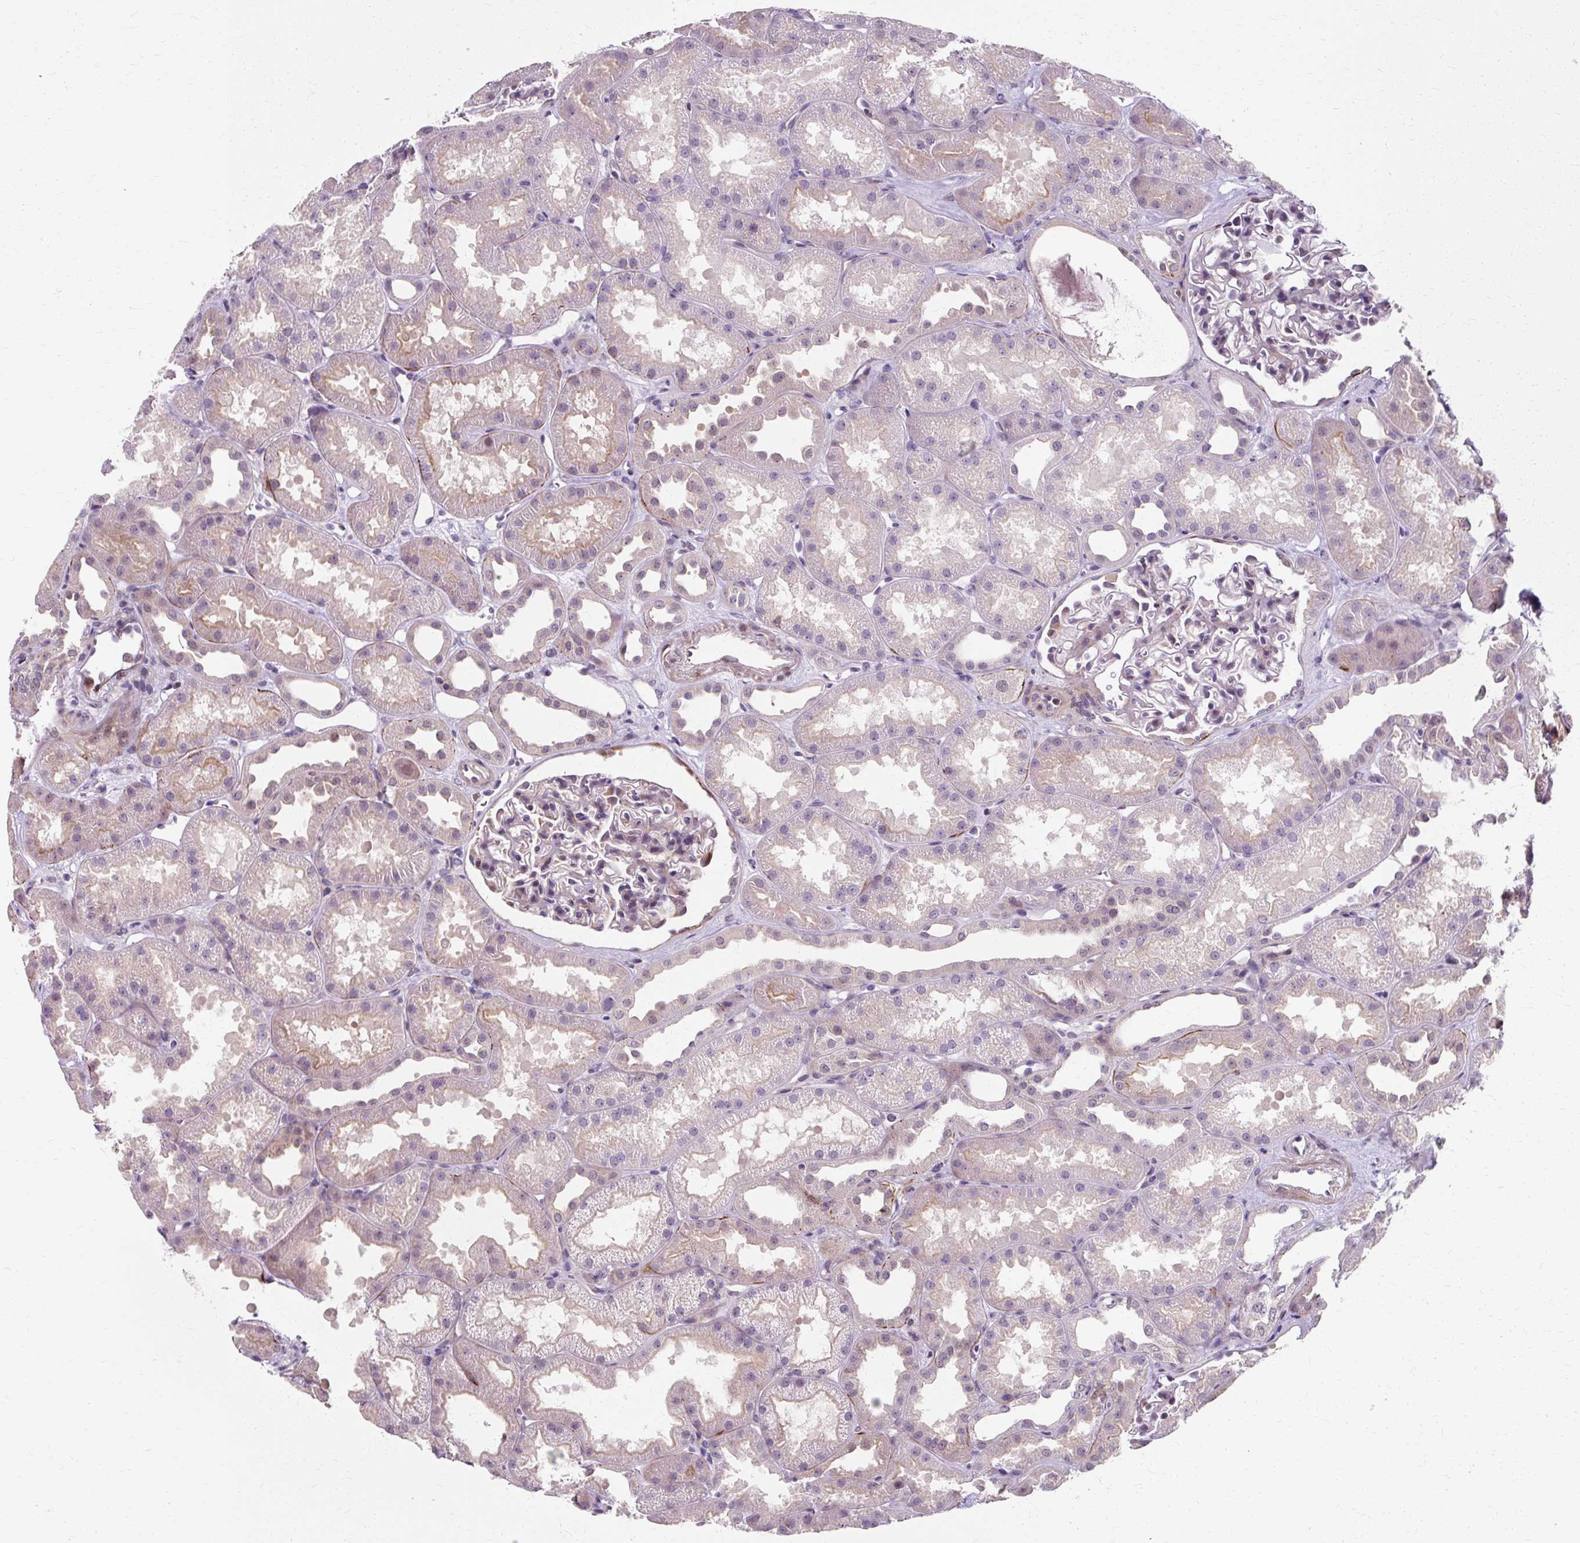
{"staining": {"intensity": "weak", "quantity": "25%-75%", "location": "nuclear"}, "tissue": "kidney", "cell_type": "Cells in glomeruli", "image_type": "normal", "snomed": [{"axis": "morphology", "description": "Normal tissue, NOS"}, {"axis": "topography", "description": "Kidney"}], "caption": "This histopathology image reveals IHC staining of benign human kidney, with low weak nuclear staining in about 25%-75% of cells in glomeruli.", "gene": "ZNF555", "patient": {"sex": "male", "age": 61}}